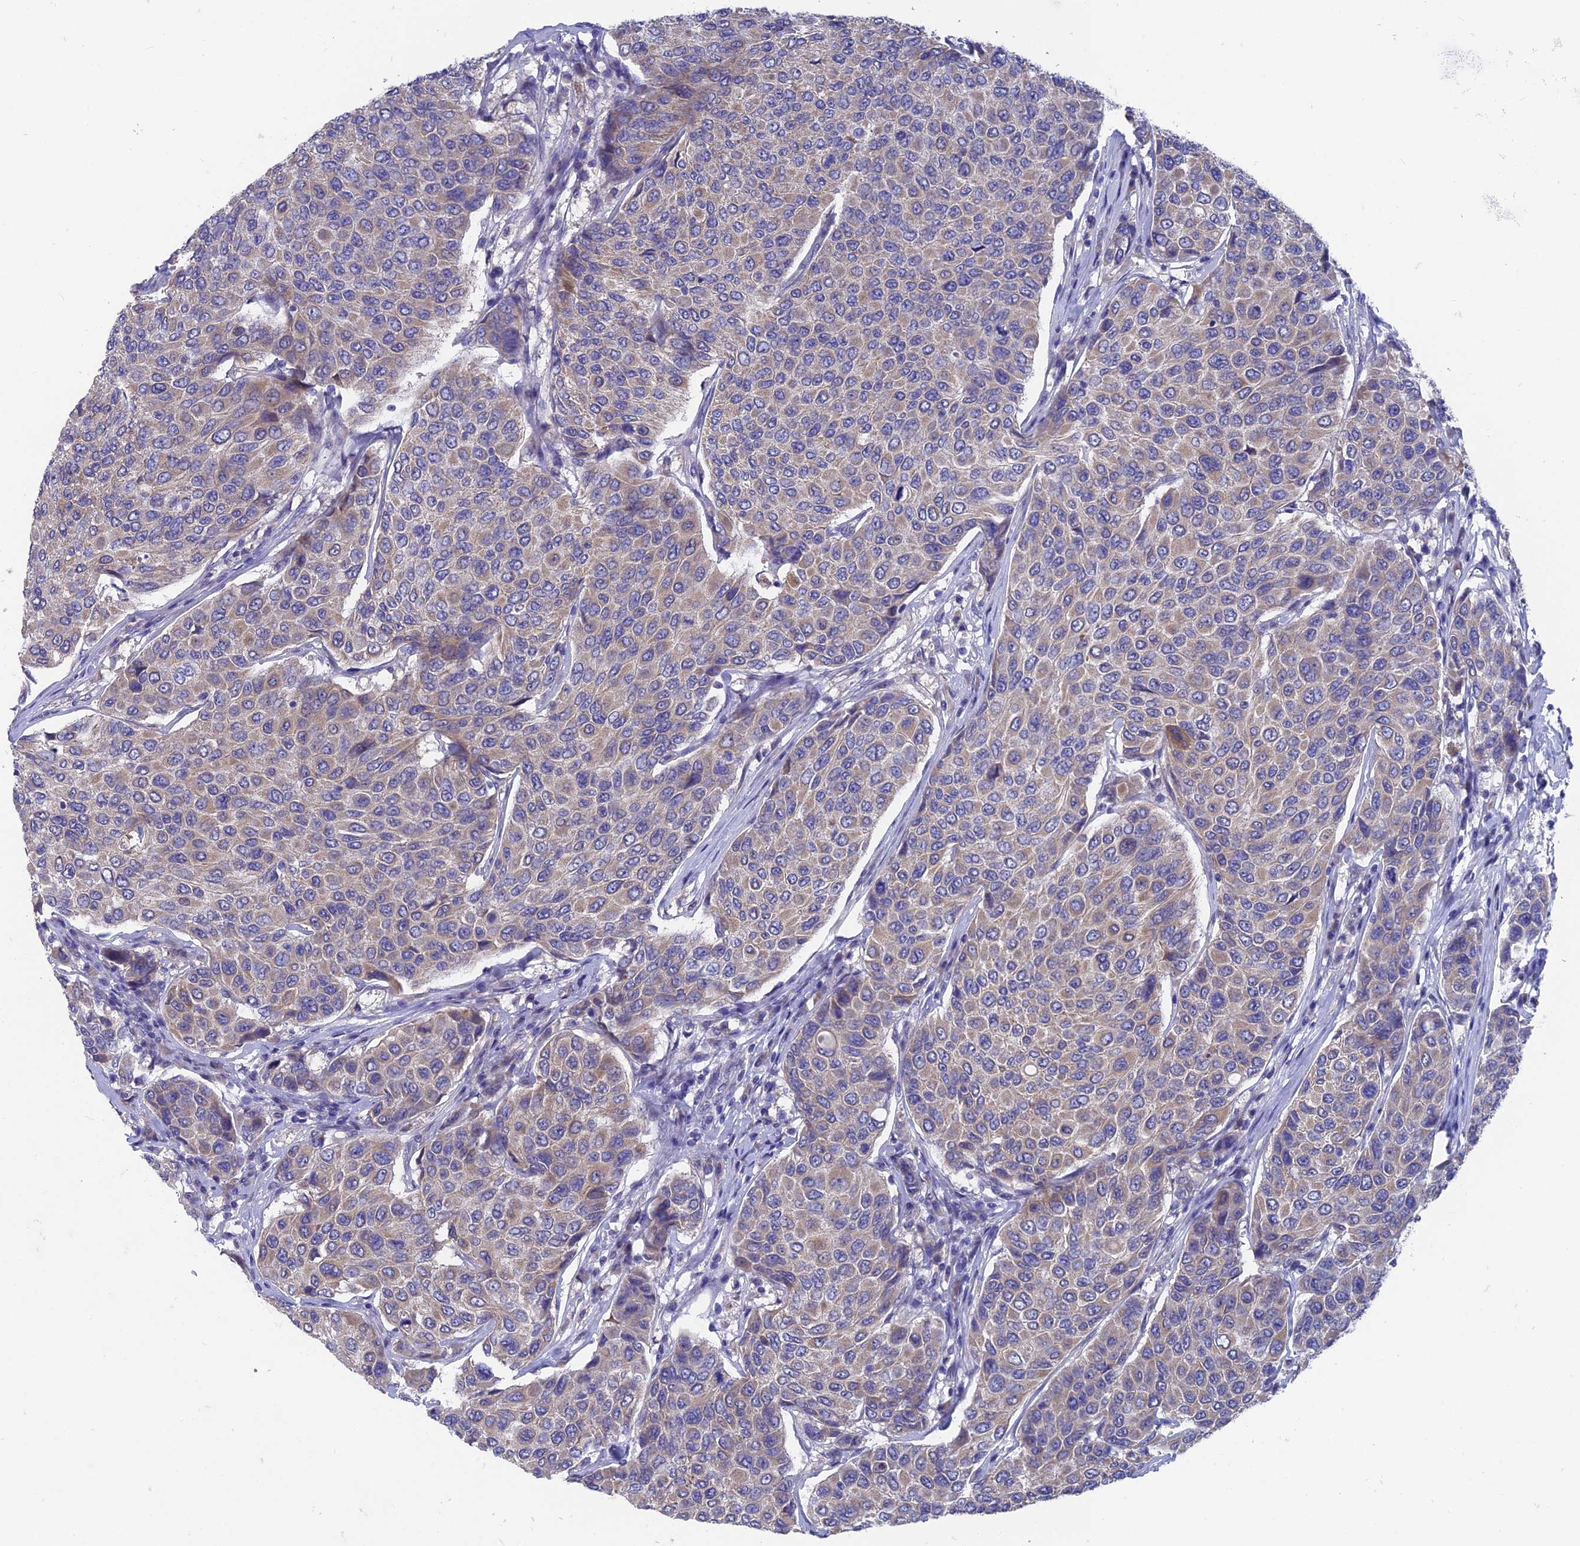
{"staining": {"intensity": "weak", "quantity": "25%-75%", "location": "cytoplasmic/membranous"}, "tissue": "breast cancer", "cell_type": "Tumor cells", "image_type": "cancer", "snomed": [{"axis": "morphology", "description": "Duct carcinoma"}, {"axis": "topography", "description": "Breast"}], "caption": "Immunohistochemical staining of breast cancer shows low levels of weak cytoplasmic/membranous staining in about 25%-75% of tumor cells. (DAB = brown stain, brightfield microscopy at high magnification).", "gene": "AK4", "patient": {"sex": "female", "age": 55}}